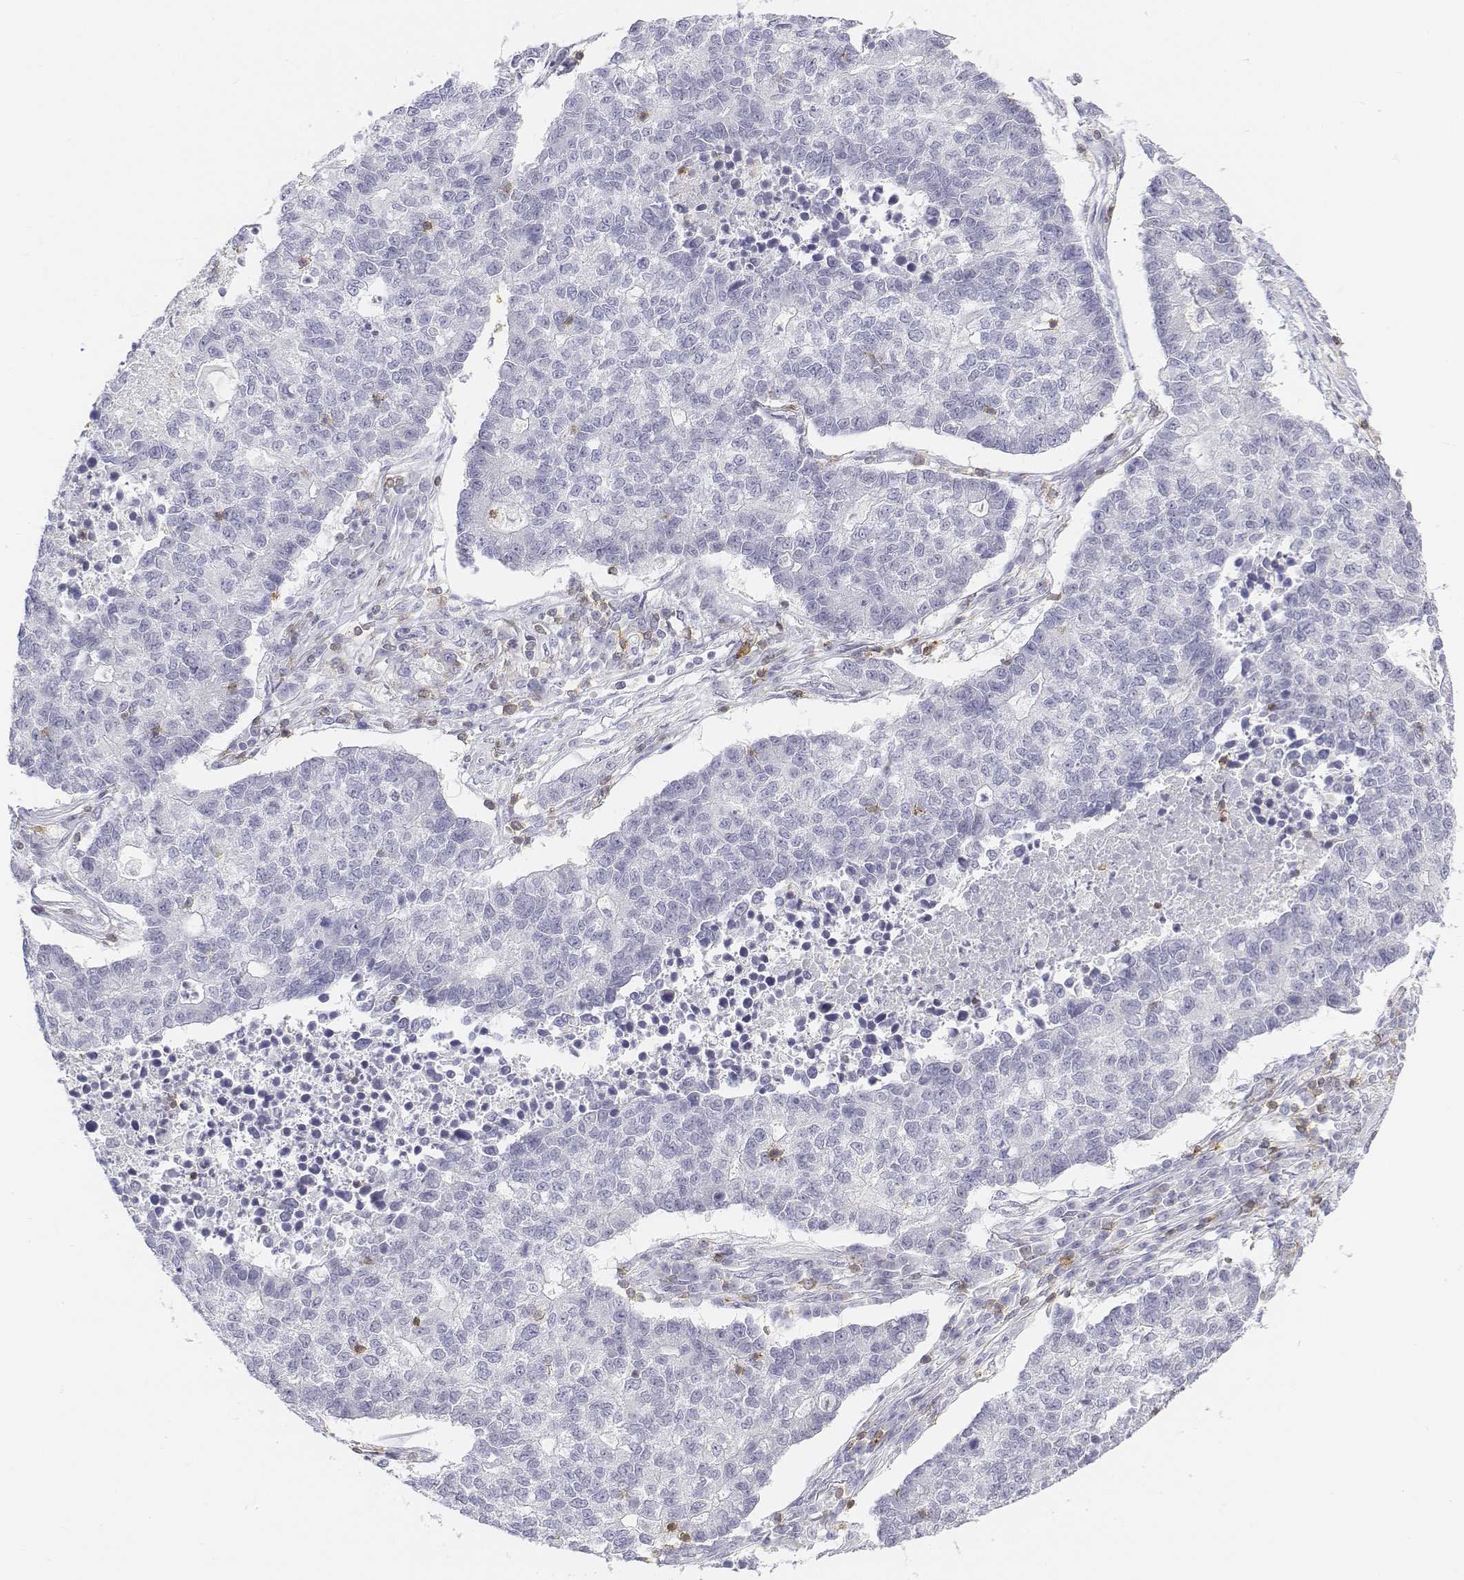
{"staining": {"intensity": "negative", "quantity": "none", "location": "none"}, "tissue": "lung cancer", "cell_type": "Tumor cells", "image_type": "cancer", "snomed": [{"axis": "morphology", "description": "Adenocarcinoma, NOS"}, {"axis": "topography", "description": "Lung"}], "caption": "Image shows no protein staining in tumor cells of lung cancer tissue. The staining was performed using DAB to visualize the protein expression in brown, while the nuclei were stained in blue with hematoxylin (Magnification: 20x).", "gene": "CD3E", "patient": {"sex": "male", "age": 57}}